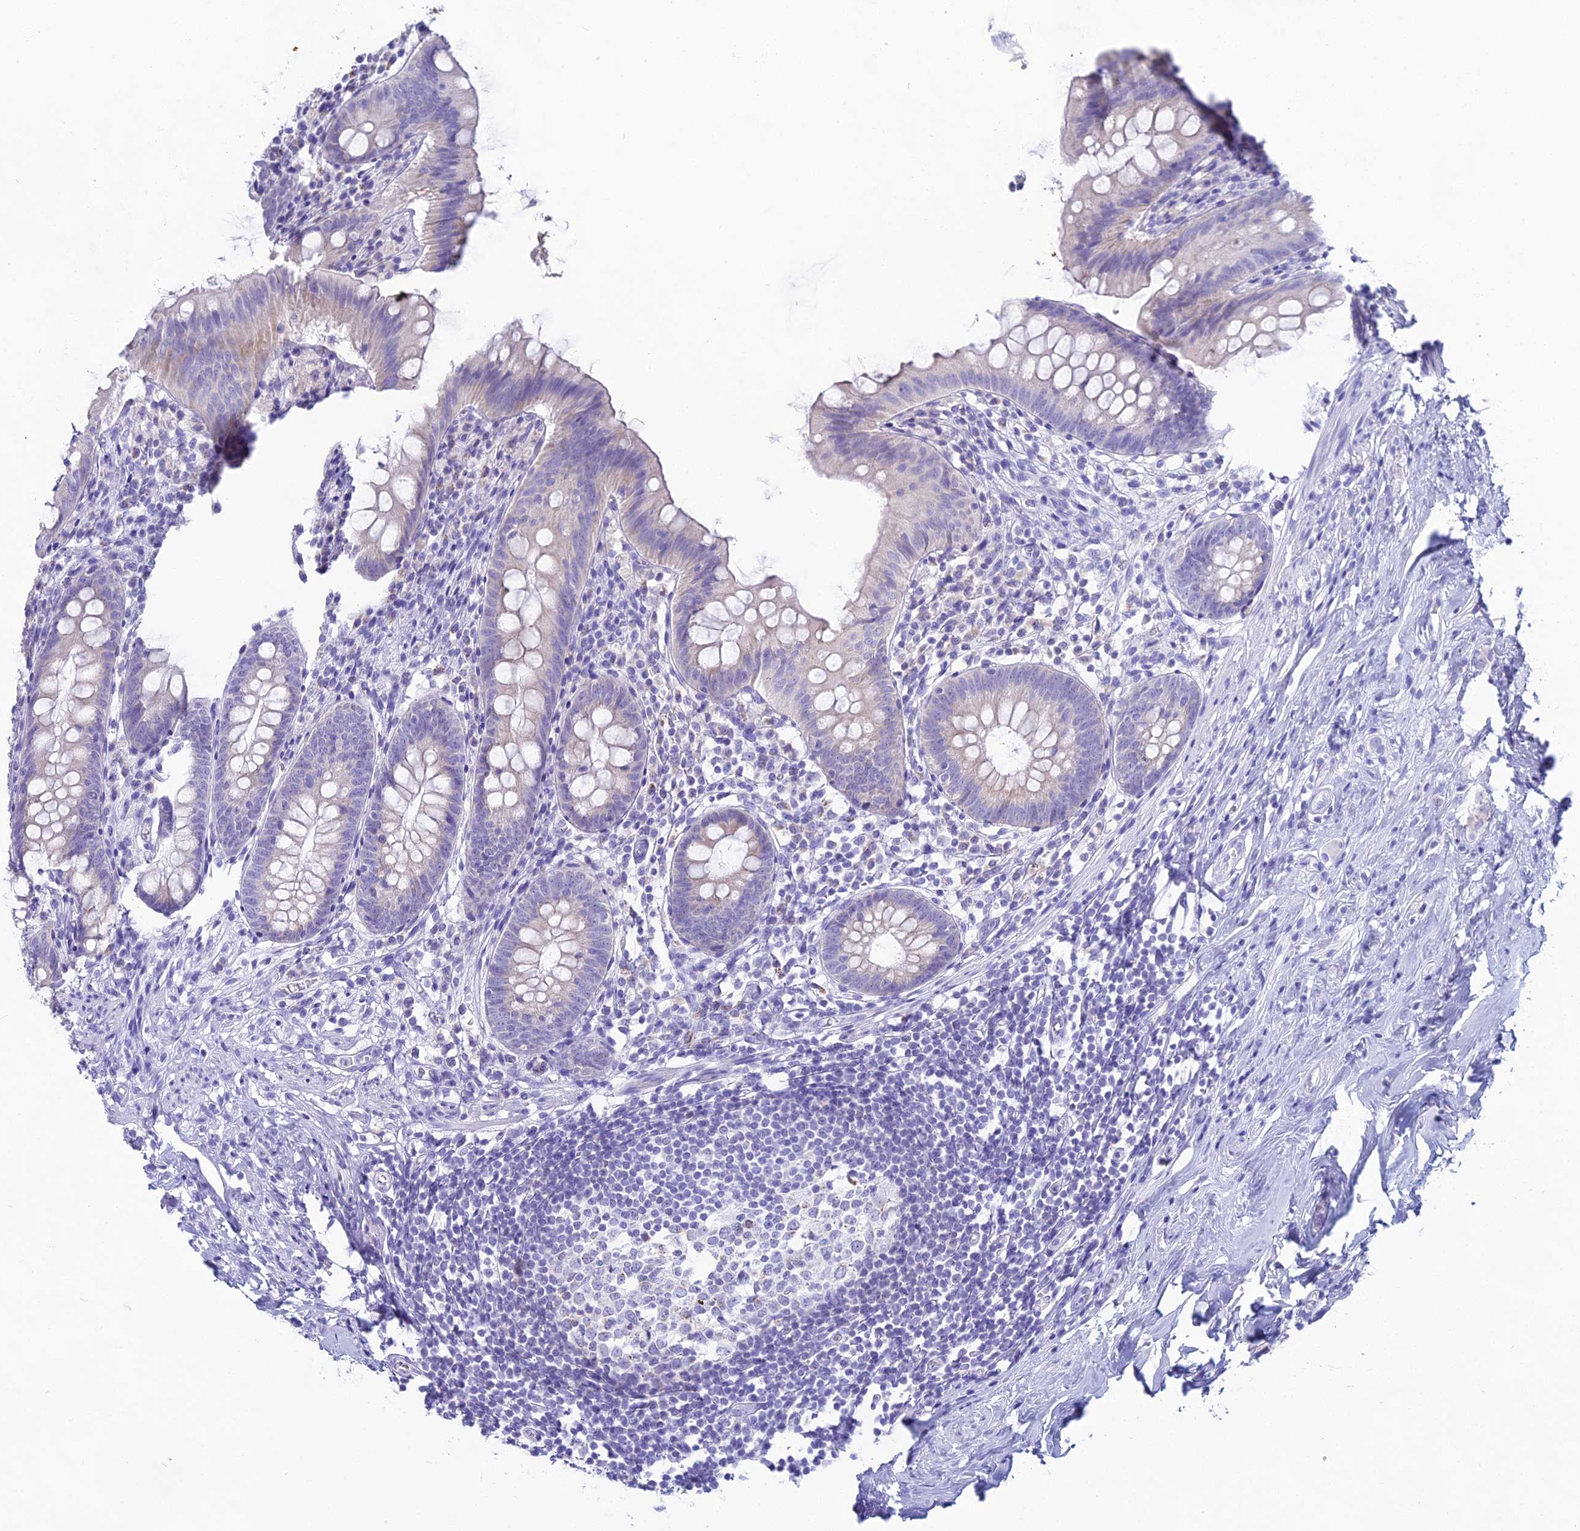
{"staining": {"intensity": "negative", "quantity": "none", "location": "none"}, "tissue": "appendix", "cell_type": "Glandular cells", "image_type": "normal", "snomed": [{"axis": "morphology", "description": "Normal tissue, NOS"}, {"axis": "topography", "description": "Appendix"}], "caption": "Immunohistochemistry micrograph of unremarkable appendix stained for a protein (brown), which reveals no positivity in glandular cells.", "gene": "CGB1", "patient": {"sex": "female", "age": 51}}